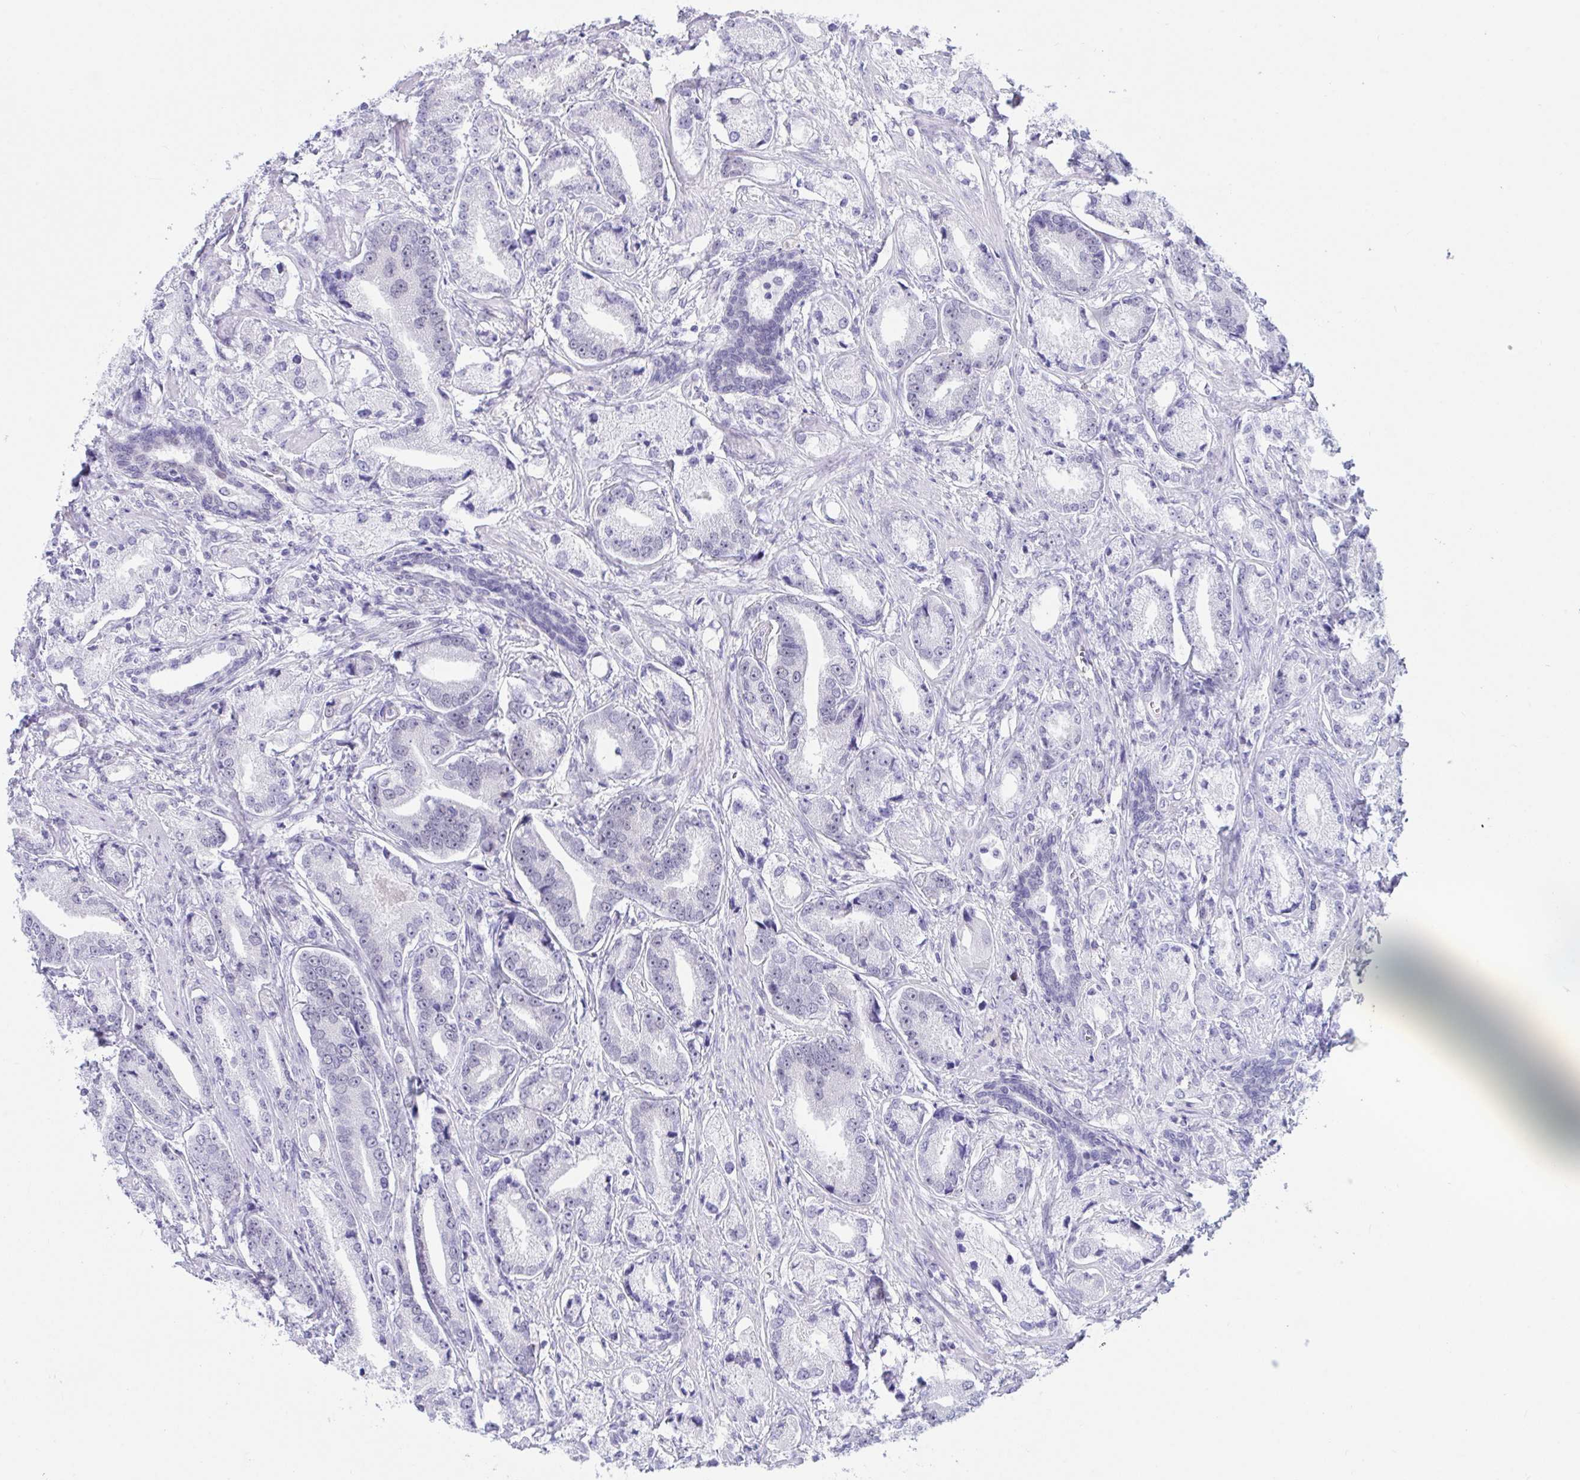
{"staining": {"intensity": "negative", "quantity": "none", "location": "none"}, "tissue": "prostate cancer", "cell_type": "Tumor cells", "image_type": "cancer", "snomed": [{"axis": "morphology", "description": "Adenocarcinoma, High grade"}, {"axis": "topography", "description": "Prostate and seminal vesicle, NOS"}], "caption": "Prostate high-grade adenocarcinoma was stained to show a protein in brown. There is no significant staining in tumor cells.", "gene": "IKZF2", "patient": {"sex": "male", "age": 61}}